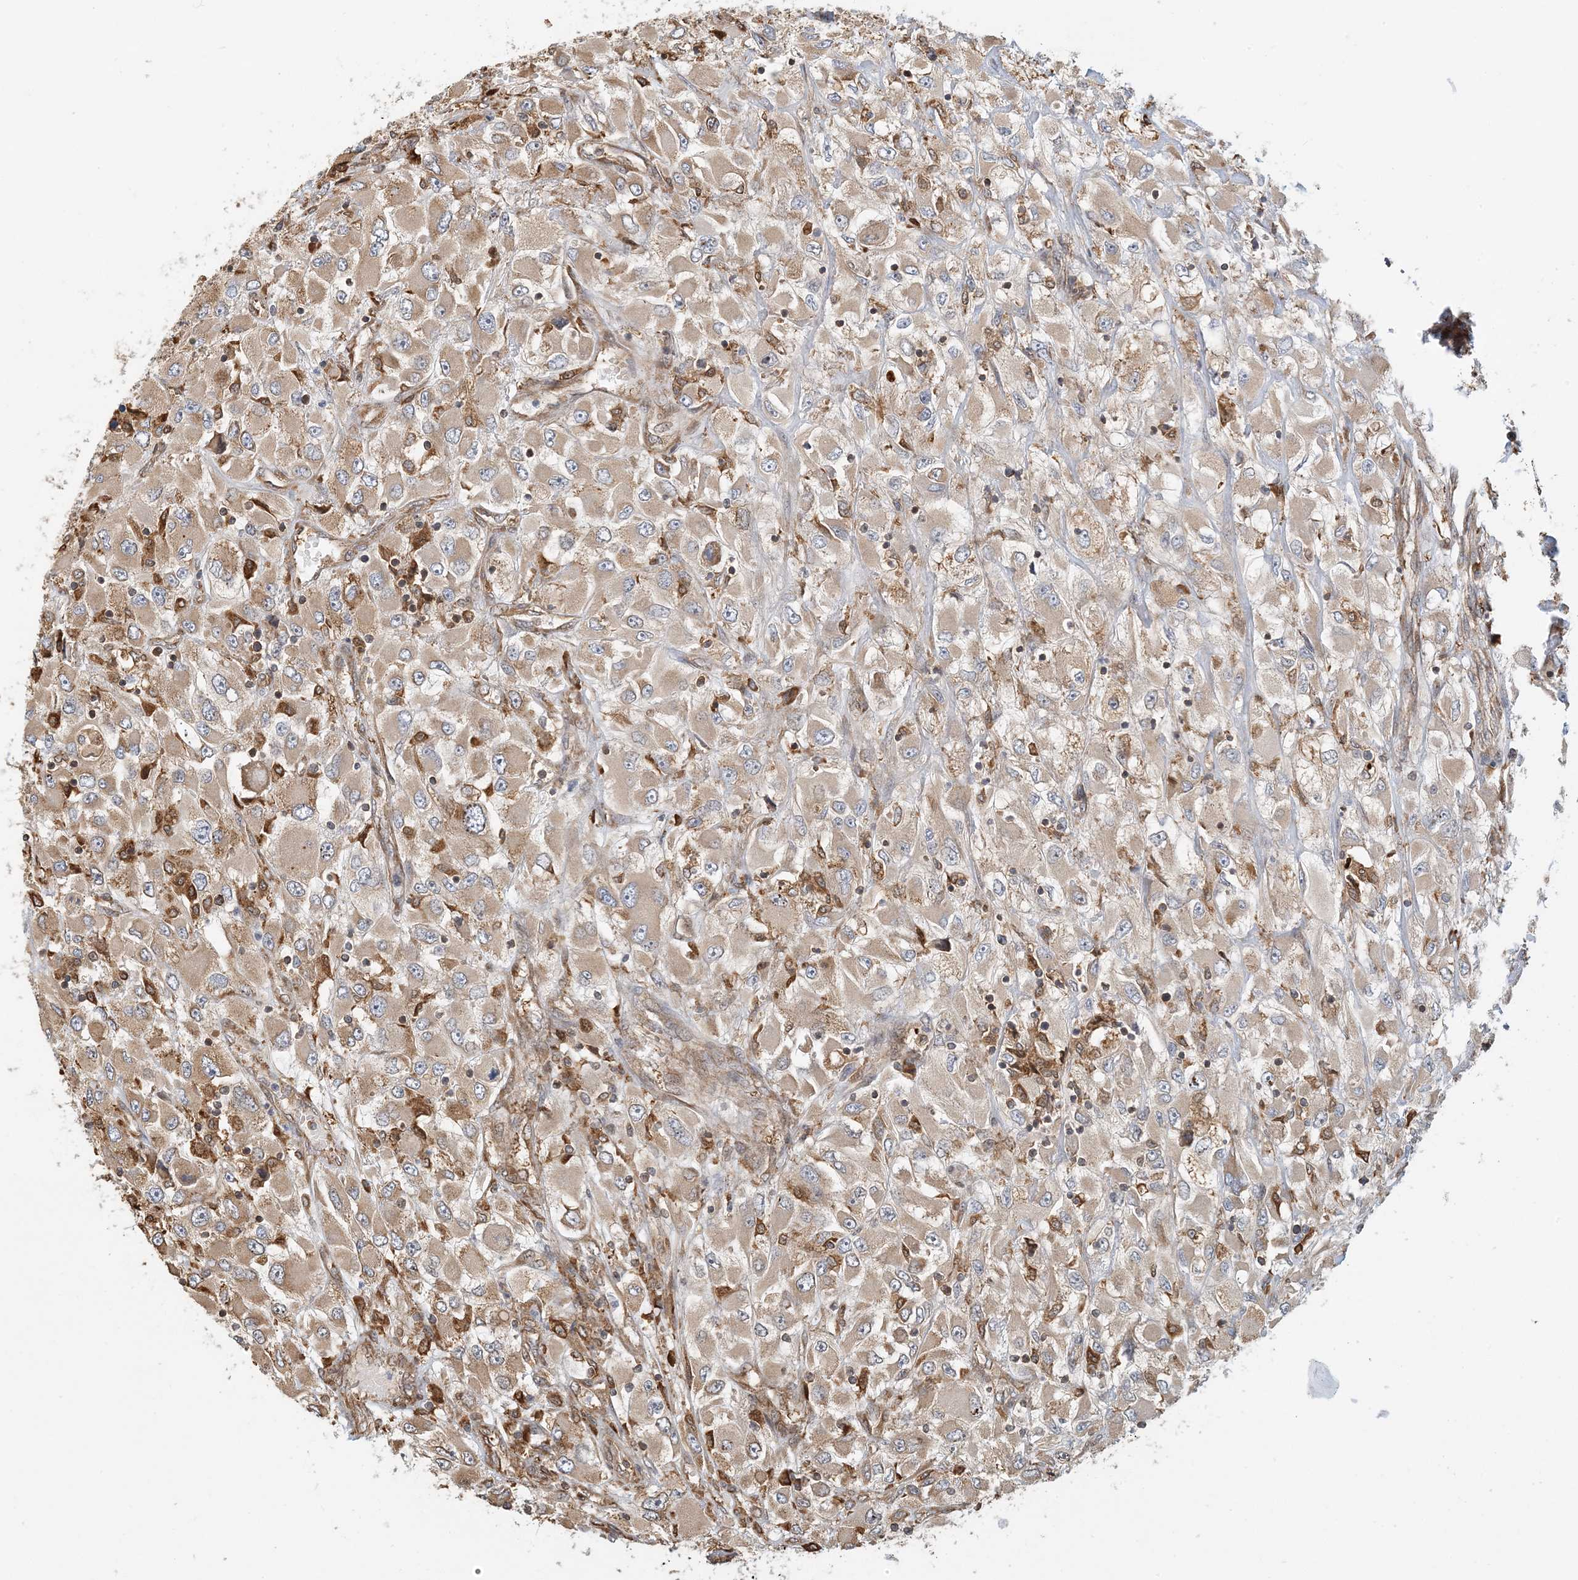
{"staining": {"intensity": "moderate", "quantity": "25%-75%", "location": "cytoplasmic/membranous"}, "tissue": "renal cancer", "cell_type": "Tumor cells", "image_type": "cancer", "snomed": [{"axis": "morphology", "description": "Adenocarcinoma, NOS"}, {"axis": "topography", "description": "Kidney"}], "caption": "Immunohistochemical staining of renal adenocarcinoma exhibits moderate cytoplasmic/membranous protein staining in about 25%-75% of tumor cells.", "gene": "HNMT", "patient": {"sex": "female", "age": 52}}